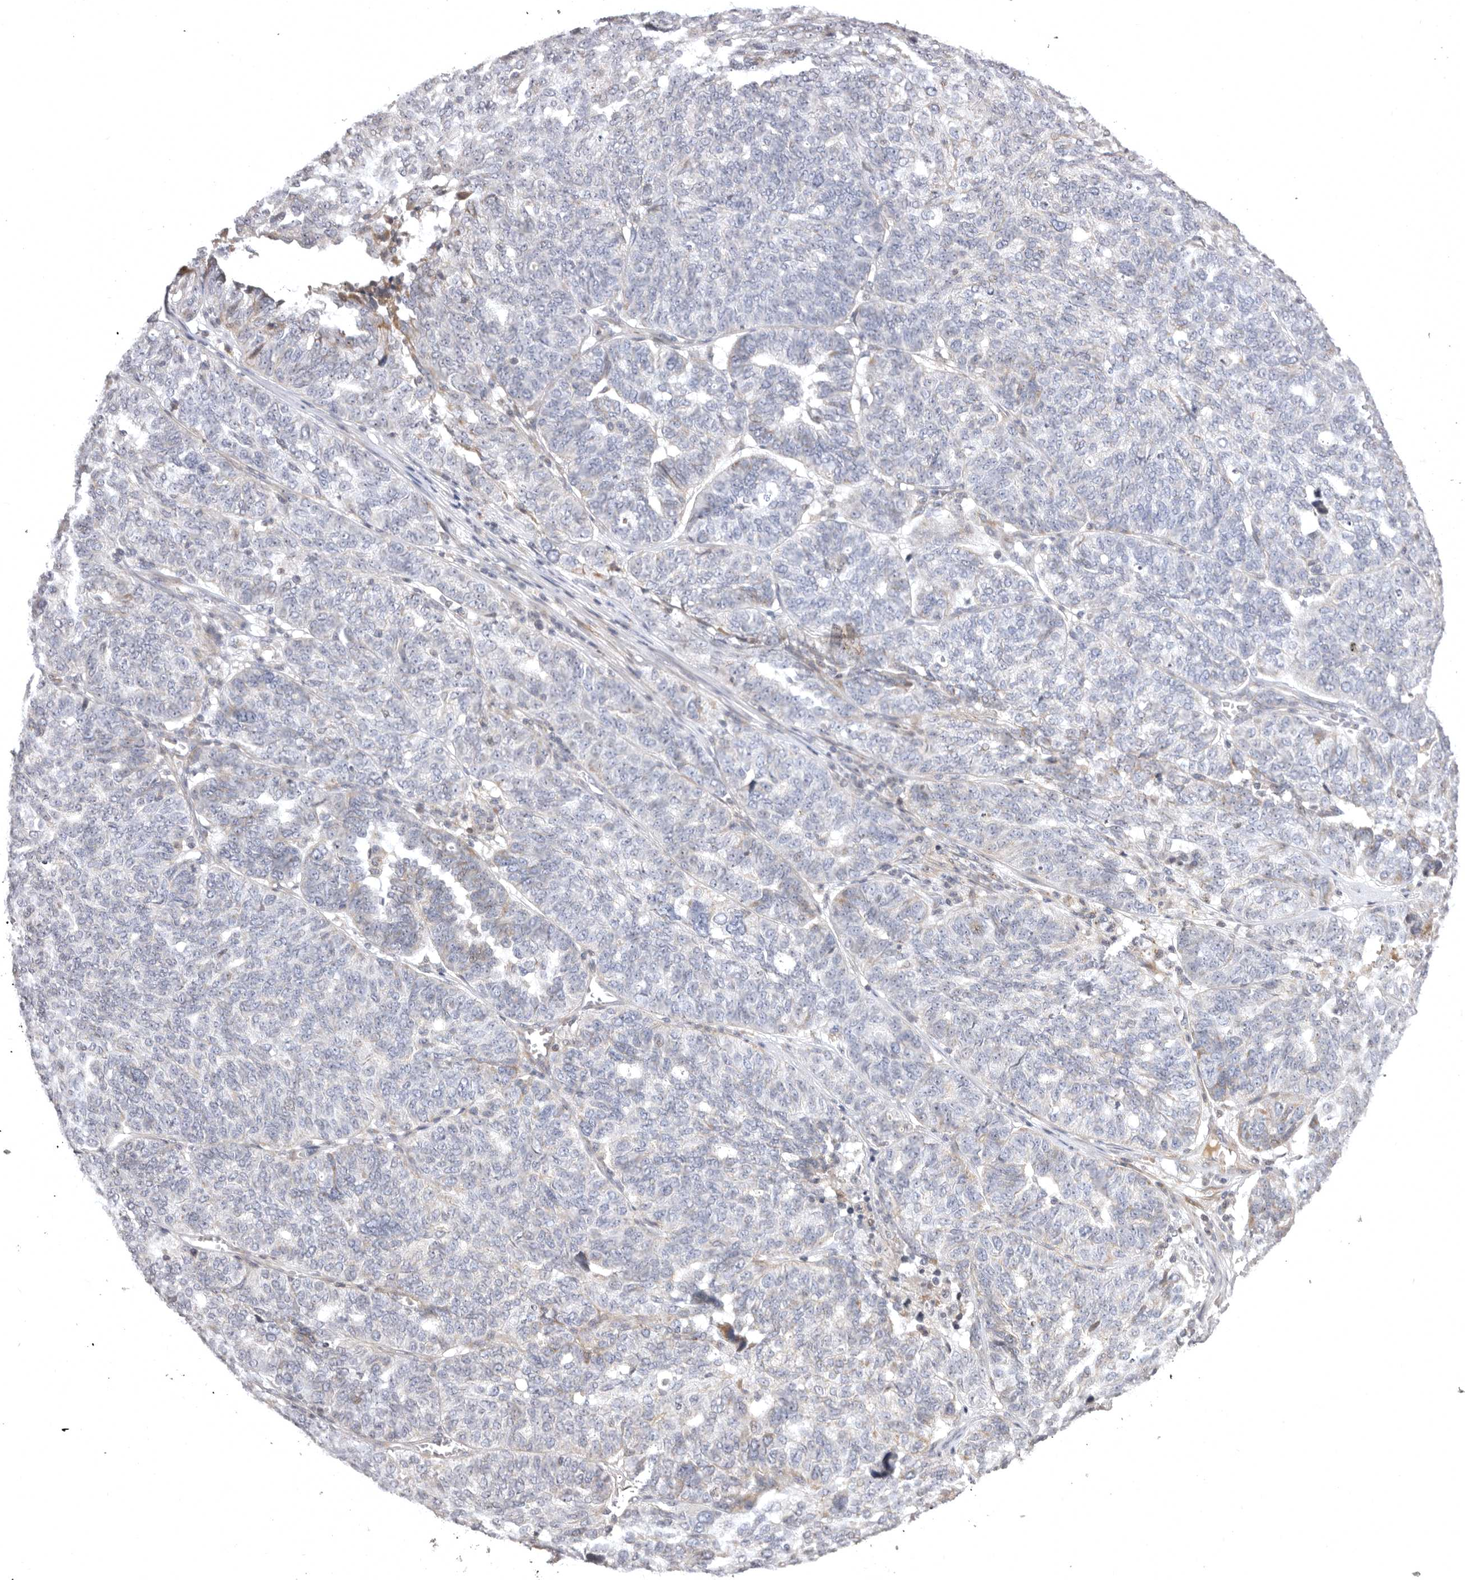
{"staining": {"intensity": "negative", "quantity": "none", "location": "none"}, "tissue": "ovarian cancer", "cell_type": "Tumor cells", "image_type": "cancer", "snomed": [{"axis": "morphology", "description": "Cystadenocarcinoma, serous, NOS"}, {"axis": "topography", "description": "Ovary"}], "caption": "Tumor cells show no significant protein expression in ovarian serous cystadenocarcinoma.", "gene": "AZIN1", "patient": {"sex": "female", "age": 59}}